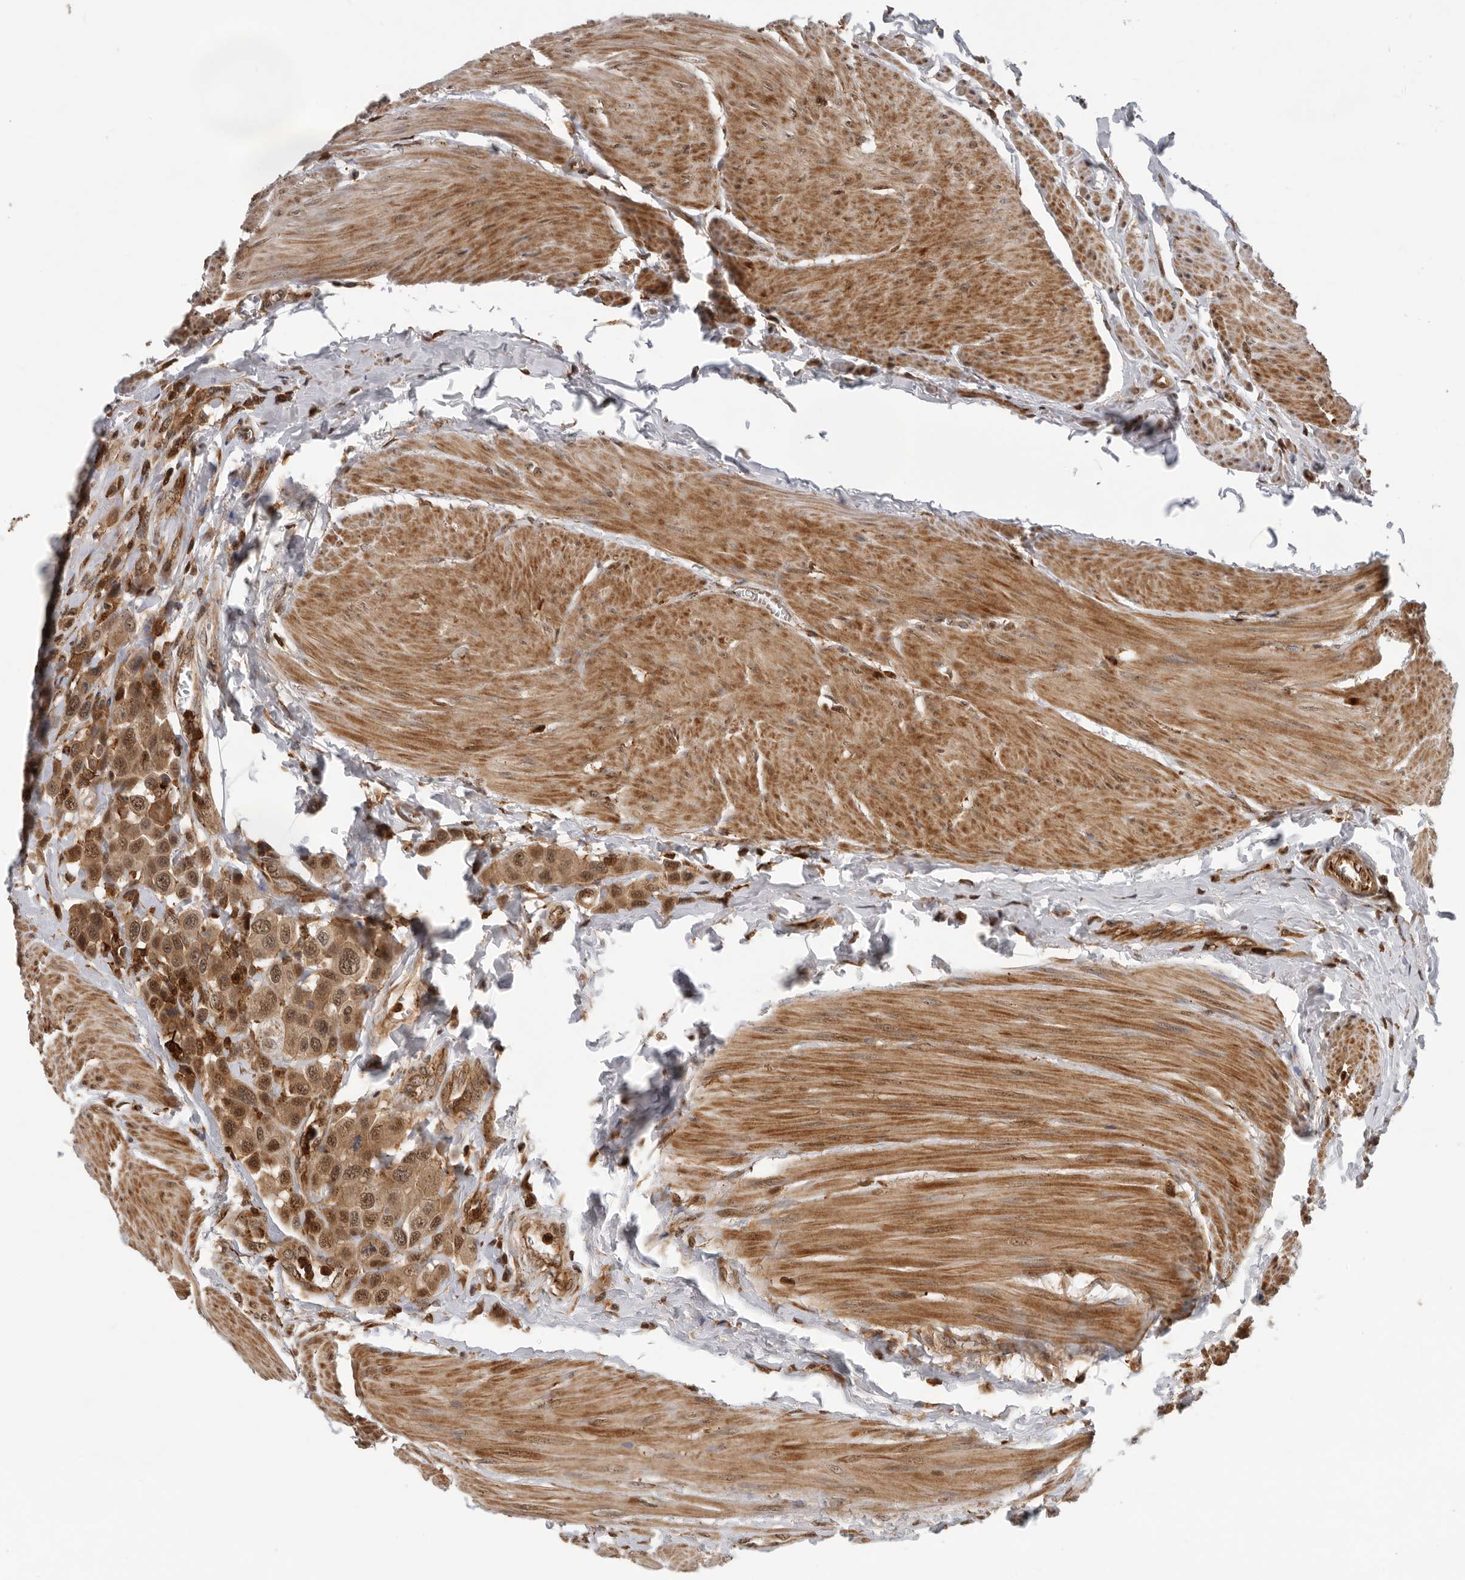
{"staining": {"intensity": "moderate", "quantity": ">75%", "location": "cytoplasmic/membranous,nuclear"}, "tissue": "urothelial cancer", "cell_type": "Tumor cells", "image_type": "cancer", "snomed": [{"axis": "morphology", "description": "Urothelial carcinoma, High grade"}, {"axis": "topography", "description": "Urinary bladder"}], "caption": "DAB immunohistochemical staining of human urothelial cancer exhibits moderate cytoplasmic/membranous and nuclear protein positivity in approximately >75% of tumor cells. (IHC, brightfield microscopy, high magnification).", "gene": "RNF157", "patient": {"sex": "male", "age": 50}}